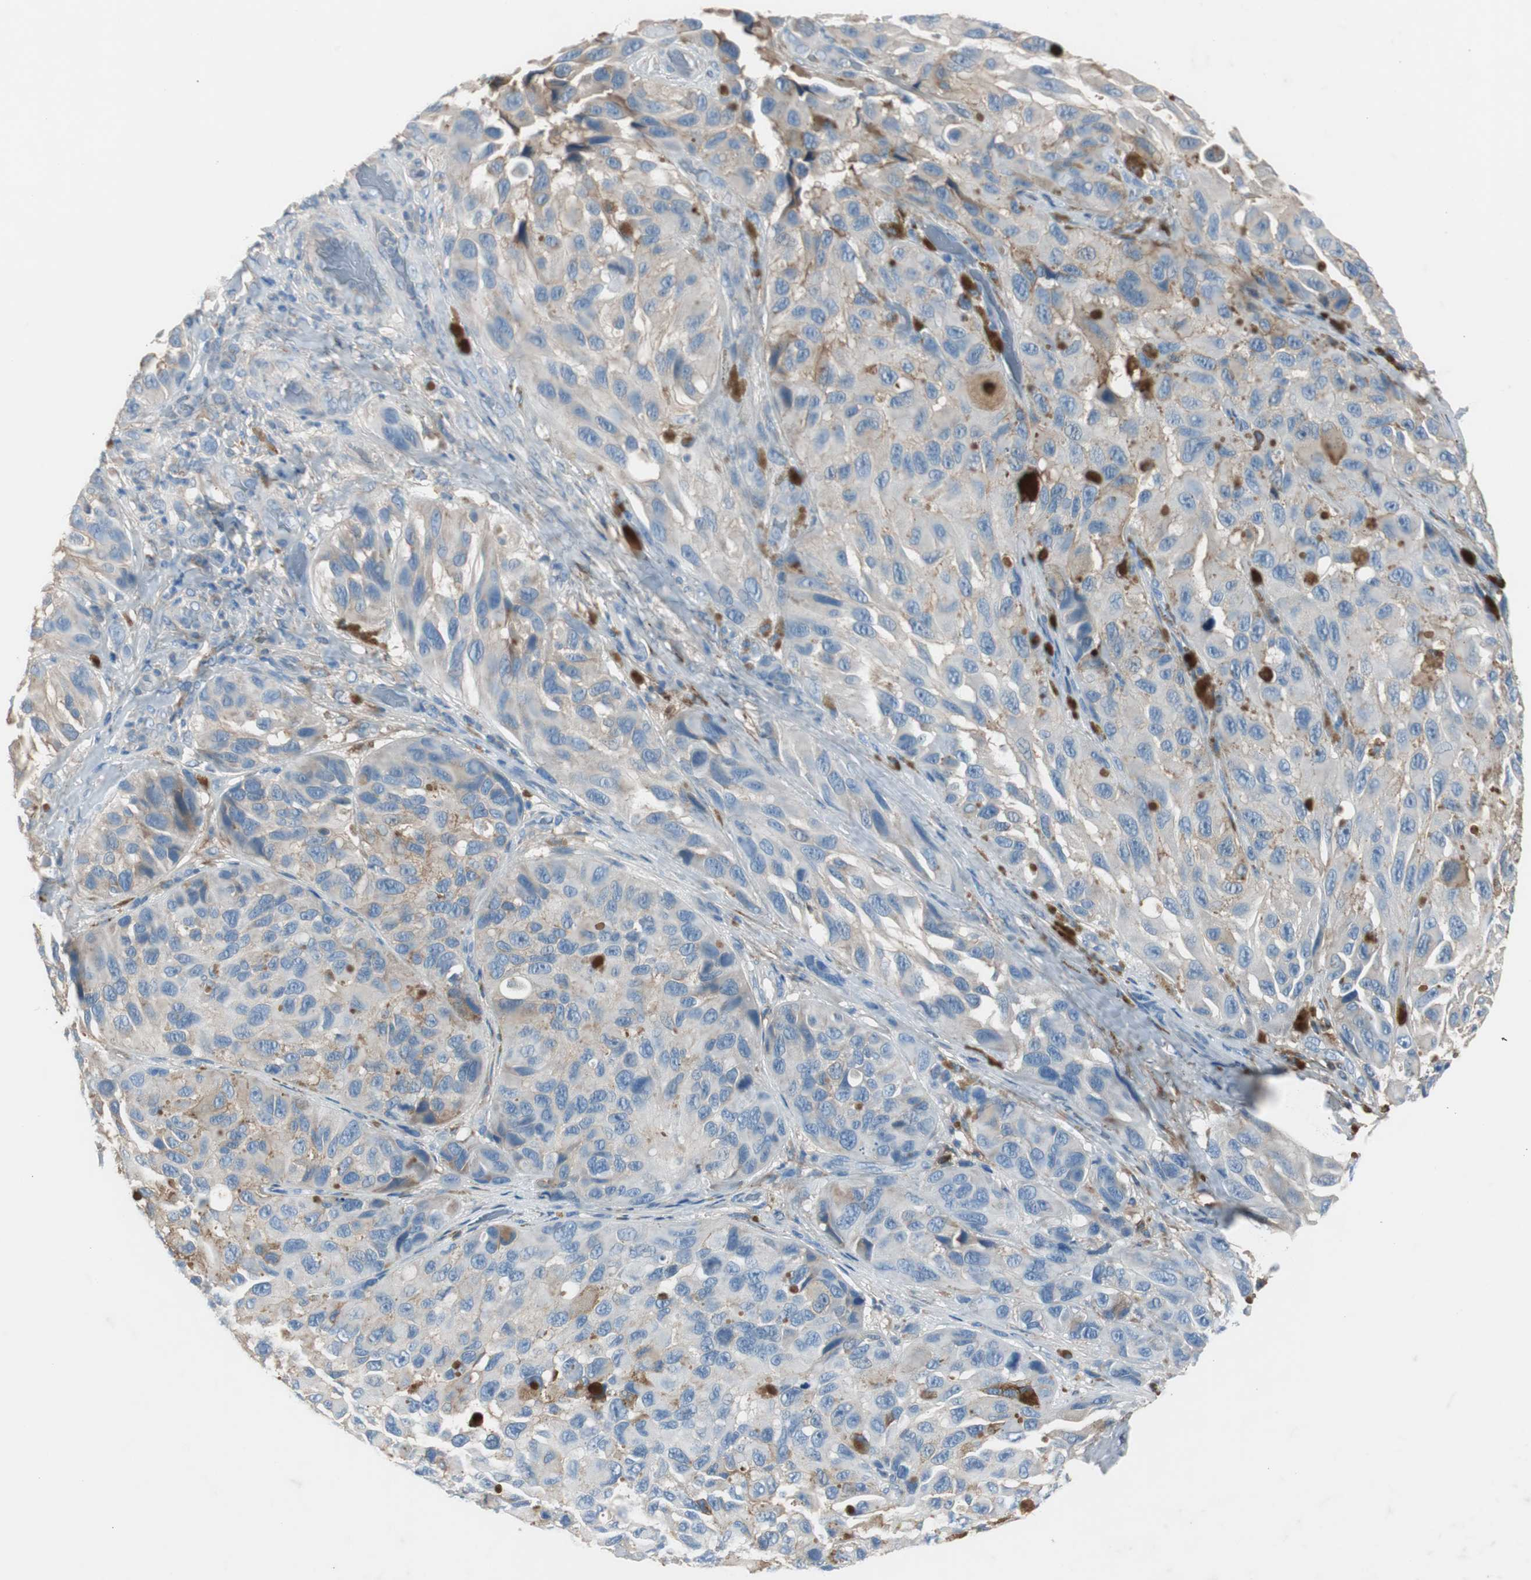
{"staining": {"intensity": "moderate", "quantity": "25%-75%", "location": "cytoplasmic/membranous"}, "tissue": "melanoma", "cell_type": "Tumor cells", "image_type": "cancer", "snomed": [{"axis": "morphology", "description": "Malignant melanoma, NOS"}, {"axis": "topography", "description": "Skin"}], "caption": "IHC image of malignant melanoma stained for a protein (brown), which shows medium levels of moderate cytoplasmic/membranous positivity in approximately 25%-75% of tumor cells.", "gene": "SERPINF1", "patient": {"sex": "female", "age": 73}}